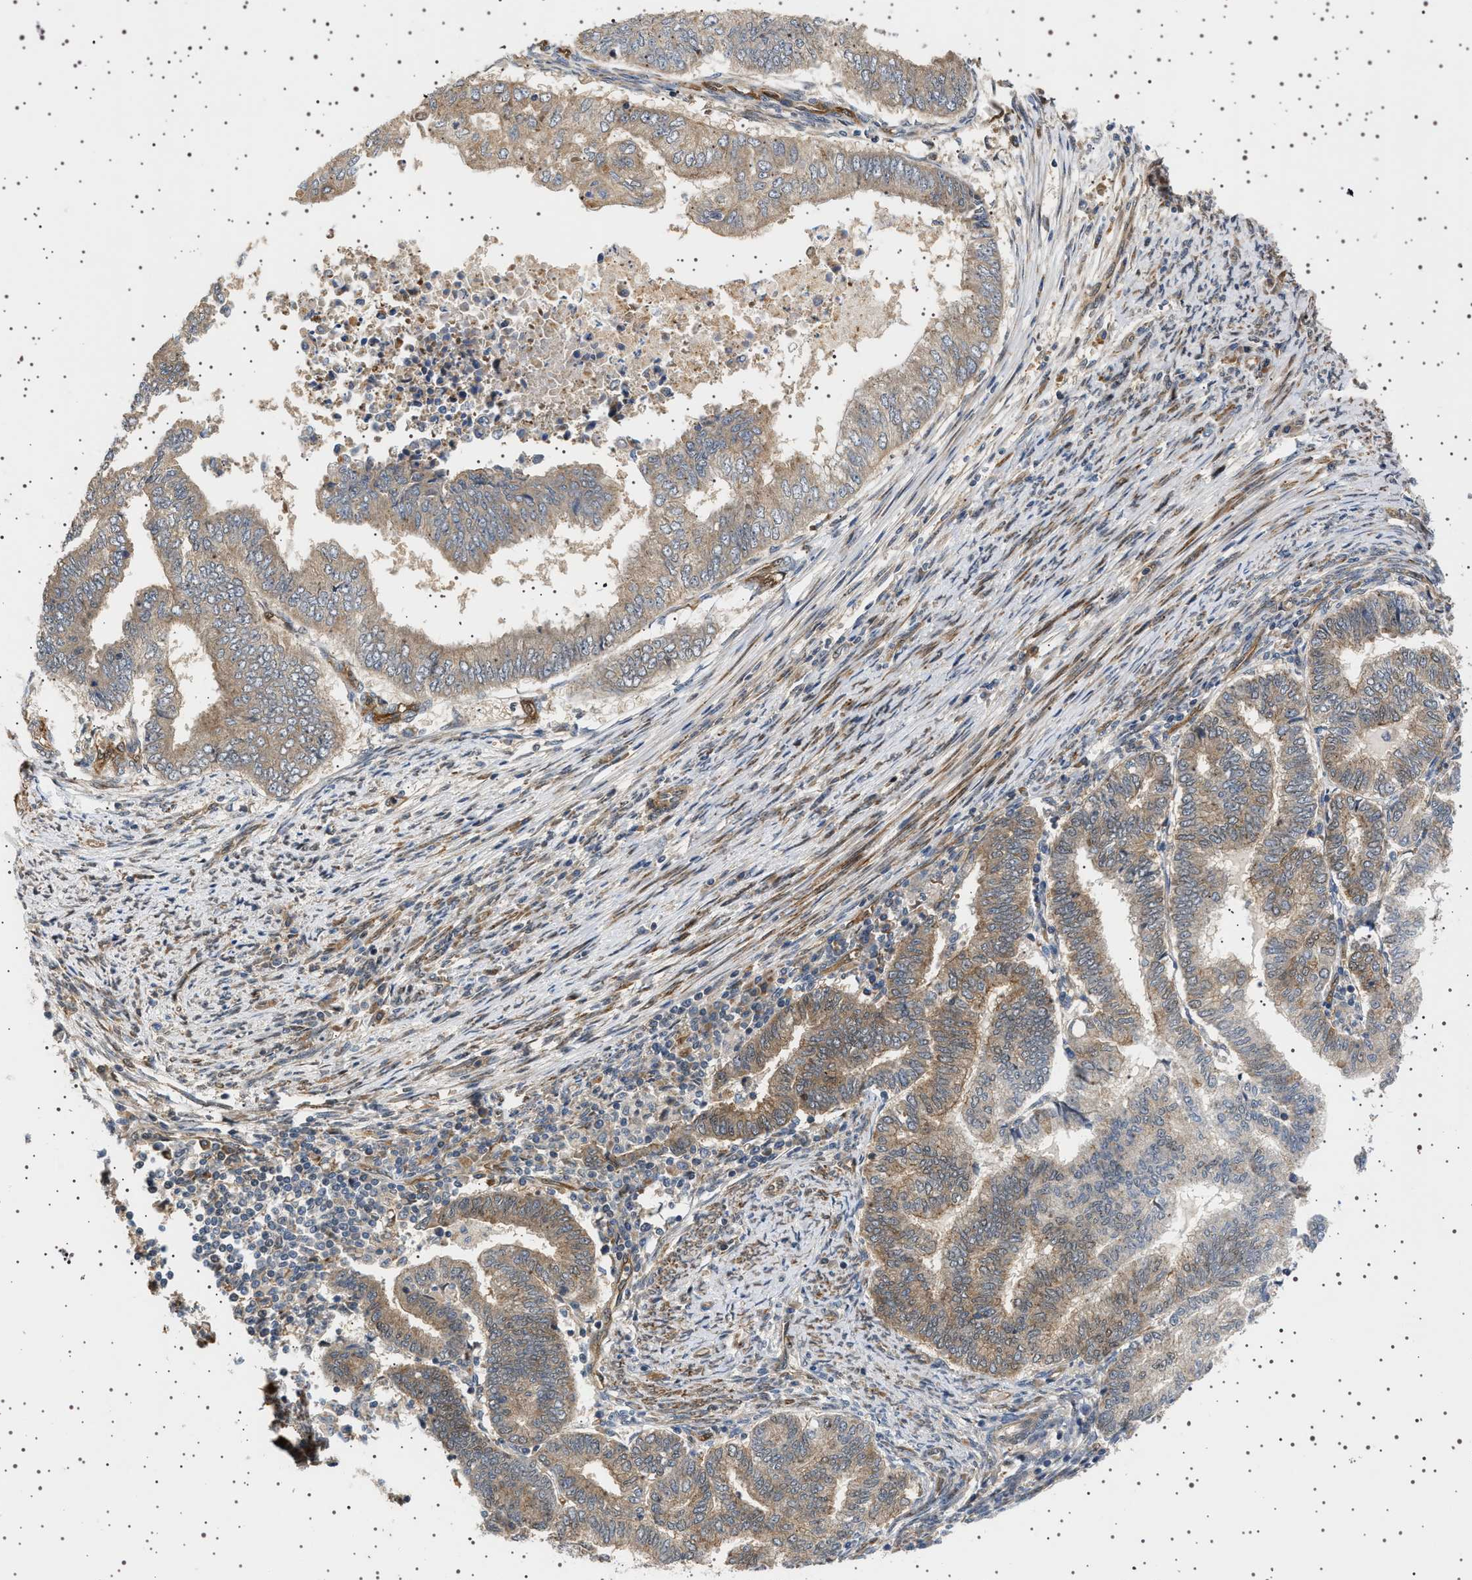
{"staining": {"intensity": "moderate", "quantity": ">75%", "location": "cytoplasmic/membranous"}, "tissue": "endometrial cancer", "cell_type": "Tumor cells", "image_type": "cancer", "snomed": [{"axis": "morphology", "description": "Polyp, NOS"}, {"axis": "morphology", "description": "Adenocarcinoma, NOS"}, {"axis": "morphology", "description": "Adenoma, NOS"}, {"axis": "topography", "description": "Endometrium"}], "caption": "IHC of endometrial cancer (adenocarcinoma) shows medium levels of moderate cytoplasmic/membranous expression in approximately >75% of tumor cells.", "gene": "BAG3", "patient": {"sex": "female", "age": 79}}